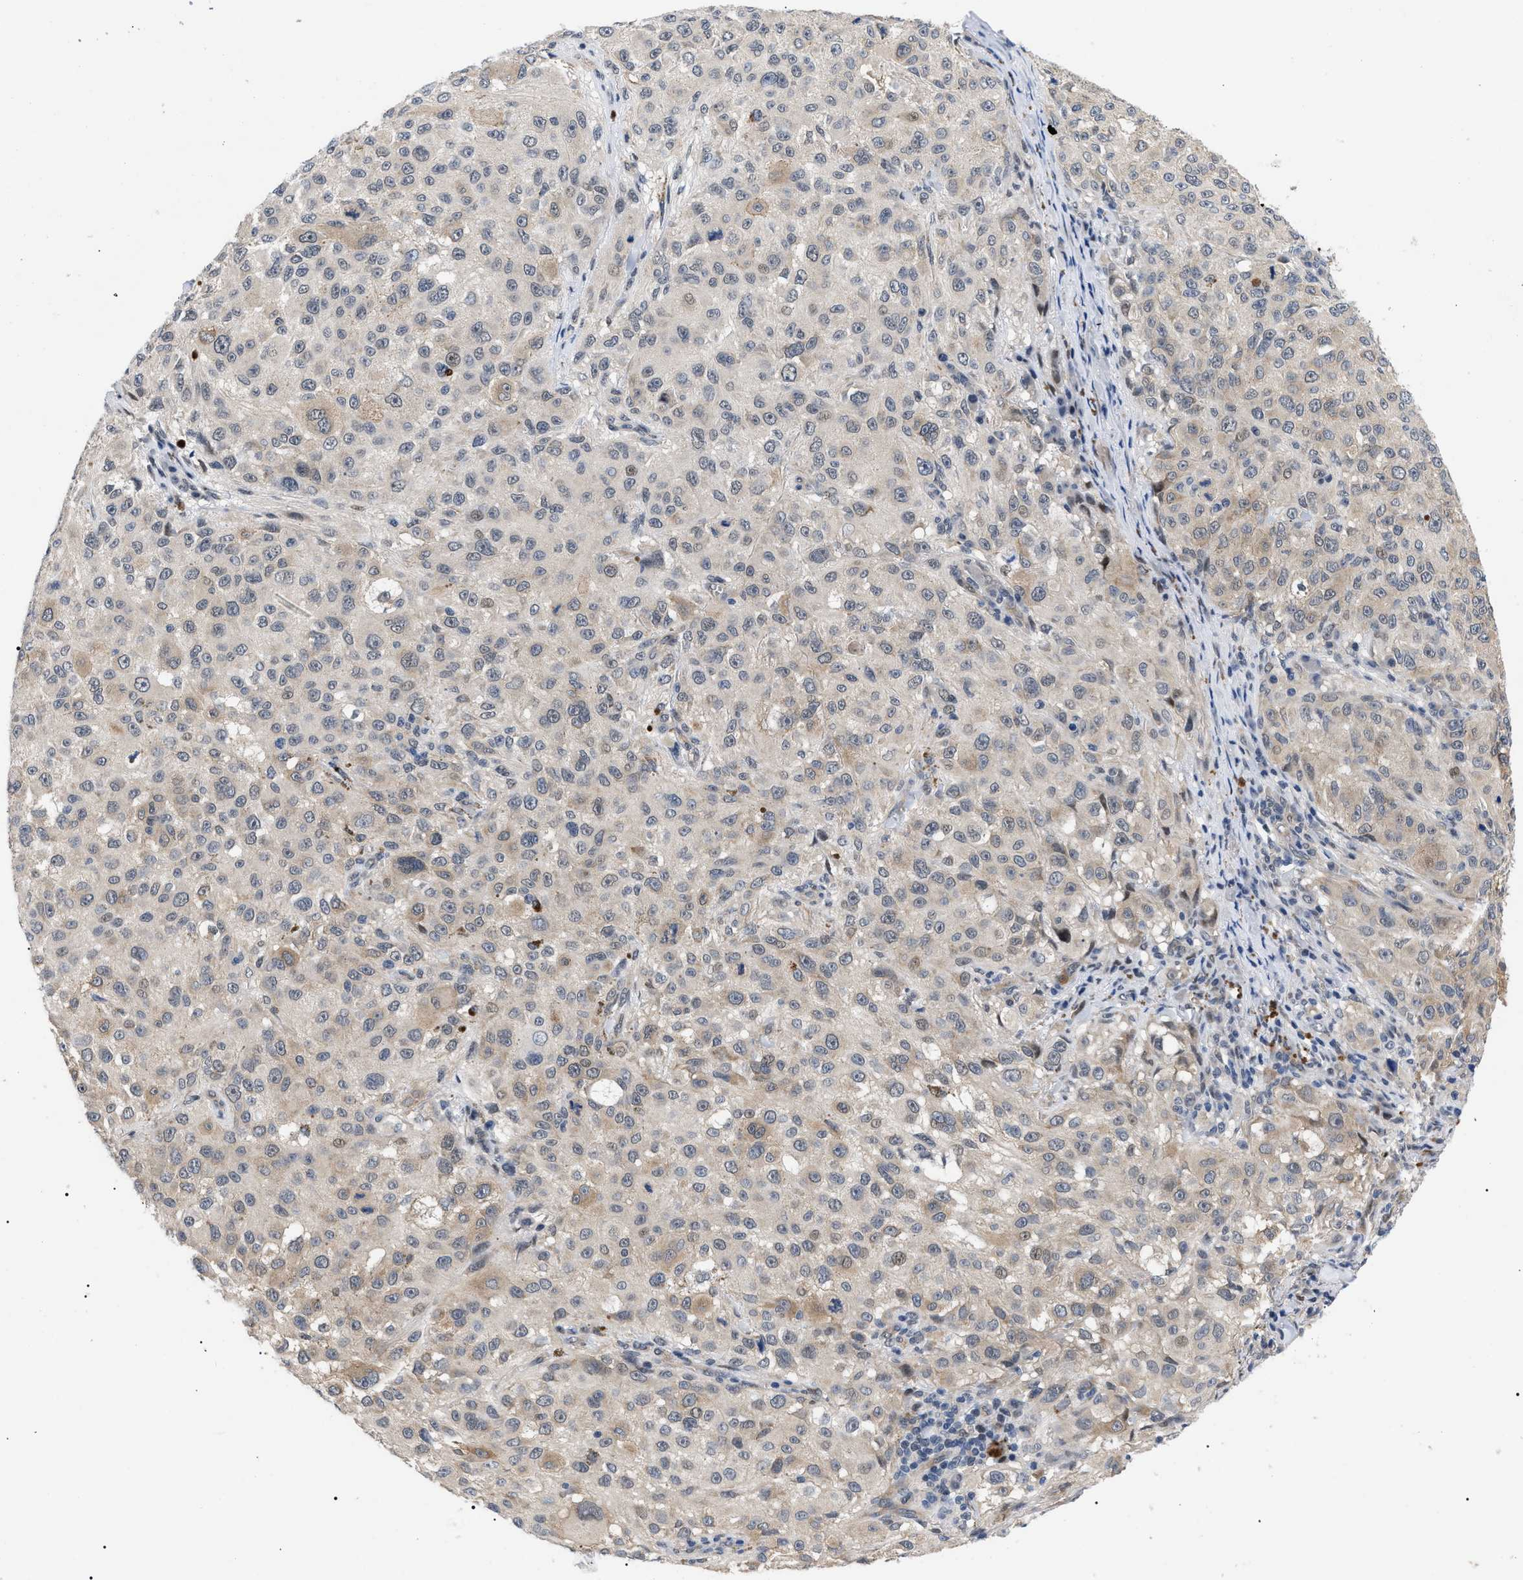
{"staining": {"intensity": "weak", "quantity": "25%-75%", "location": "cytoplasmic/membranous,nuclear"}, "tissue": "melanoma", "cell_type": "Tumor cells", "image_type": "cancer", "snomed": [{"axis": "morphology", "description": "Necrosis, NOS"}, {"axis": "morphology", "description": "Malignant melanoma, NOS"}, {"axis": "topography", "description": "Skin"}], "caption": "DAB immunohistochemical staining of melanoma shows weak cytoplasmic/membranous and nuclear protein positivity in approximately 25%-75% of tumor cells.", "gene": "GARRE1", "patient": {"sex": "female", "age": 87}}